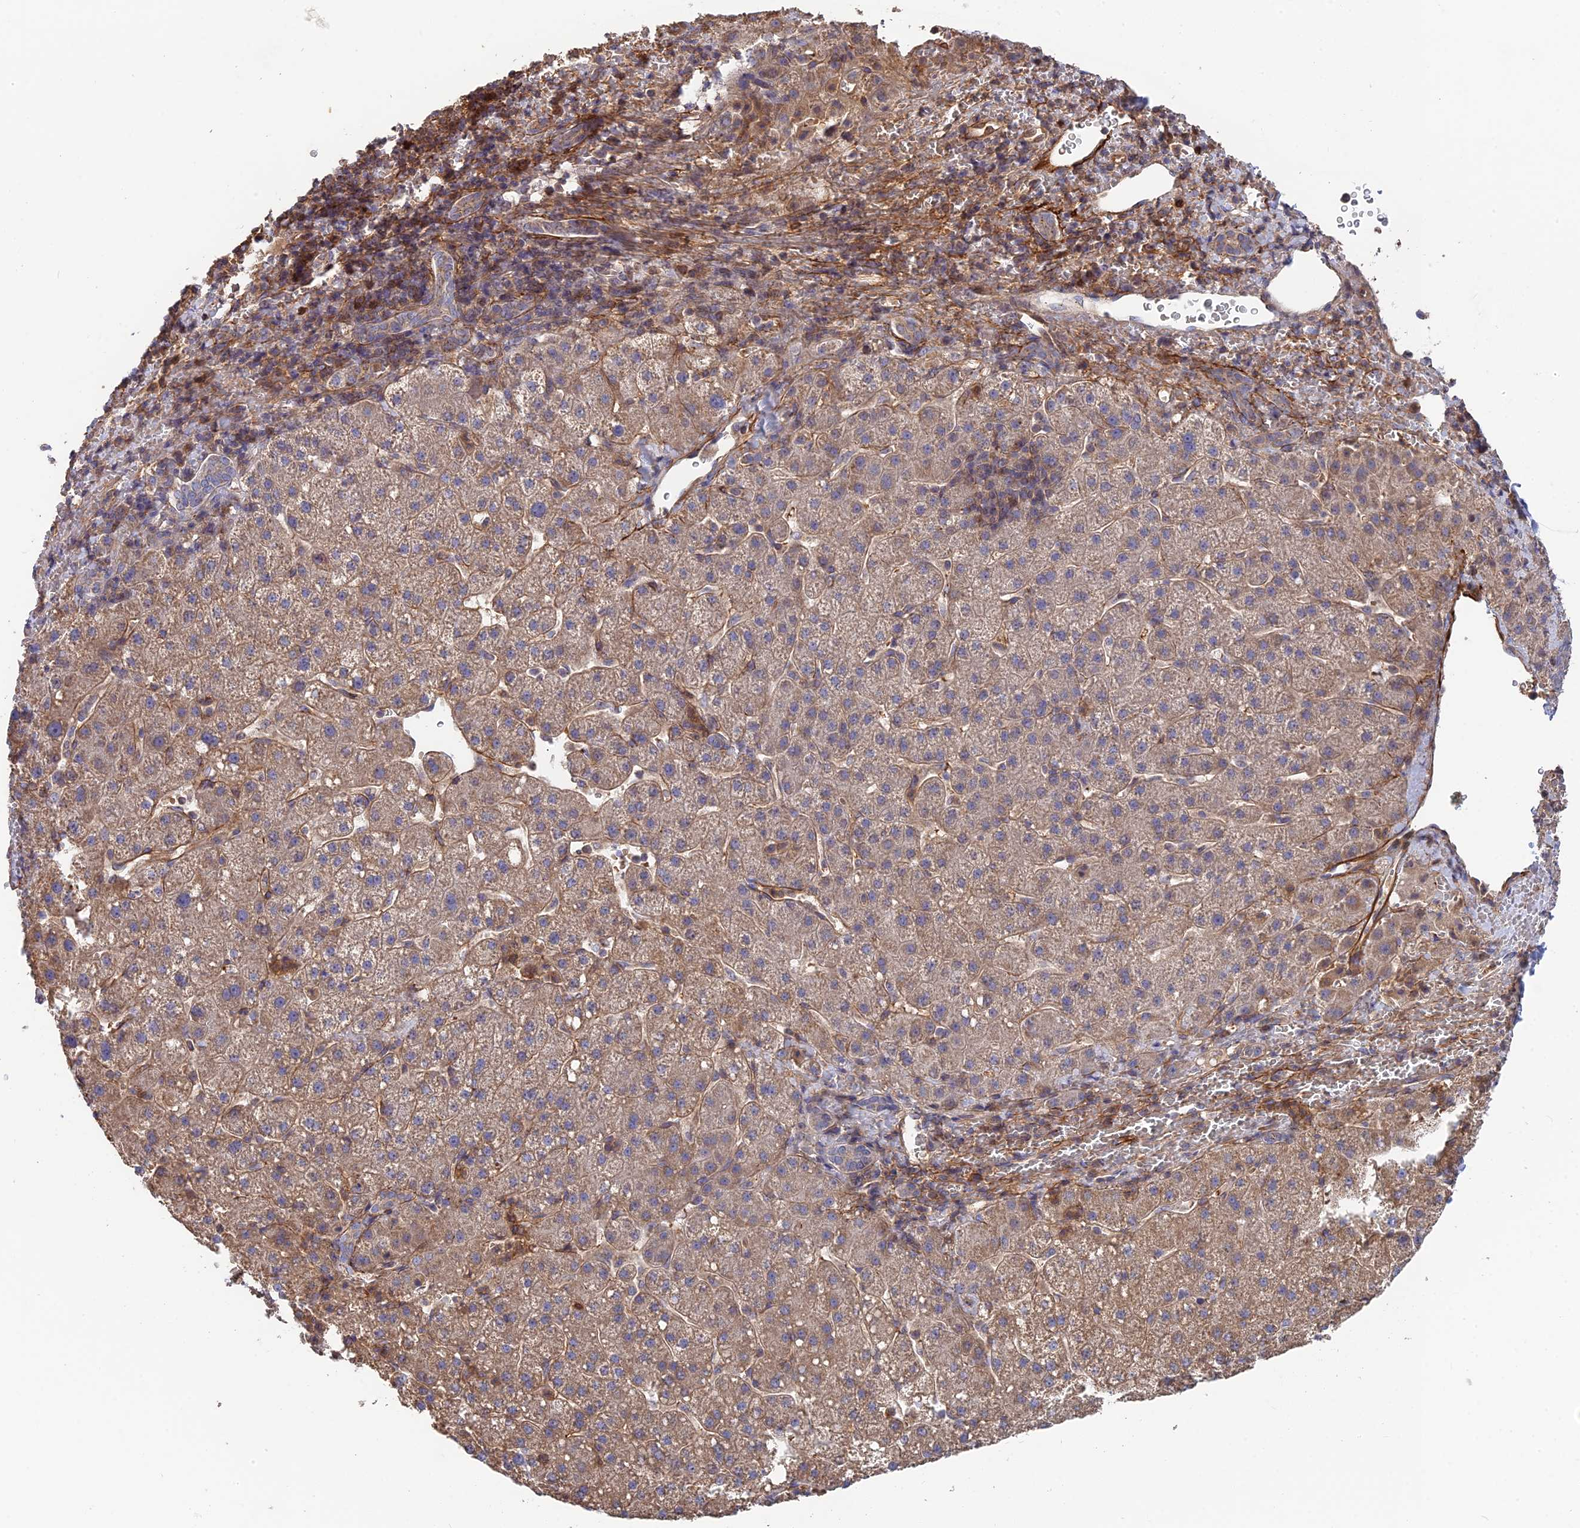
{"staining": {"intensity": "moderate", "quantity": ">75%", "location": "cytoplasmic/membranous"}, "tissue": "liver cancer", "cell_type": "Tumor cells", "image_type": "cancer", "snomed": [{"axis": "morphology", "description": "Carcinoma, Hepatocellular, NOS"}, {"axis": "topography", "description": "Liver"}], "caption": "Immunohistochemistry staining of hepatocellular carcinoma (liver), which exhibits medium levels of moderate cytoplasmic/membranous expression in about >75% of tumor cells indicating moderate cytoplasmic/membranous protein positivity. The staining was performed using DAB (3,3'-diaminobenzidine) (brown) for protein detection and nuclei were counterstained in hematoxylin (blue).", "gene": "RPIA", "patient": {"sex": "male", "age": 57}}